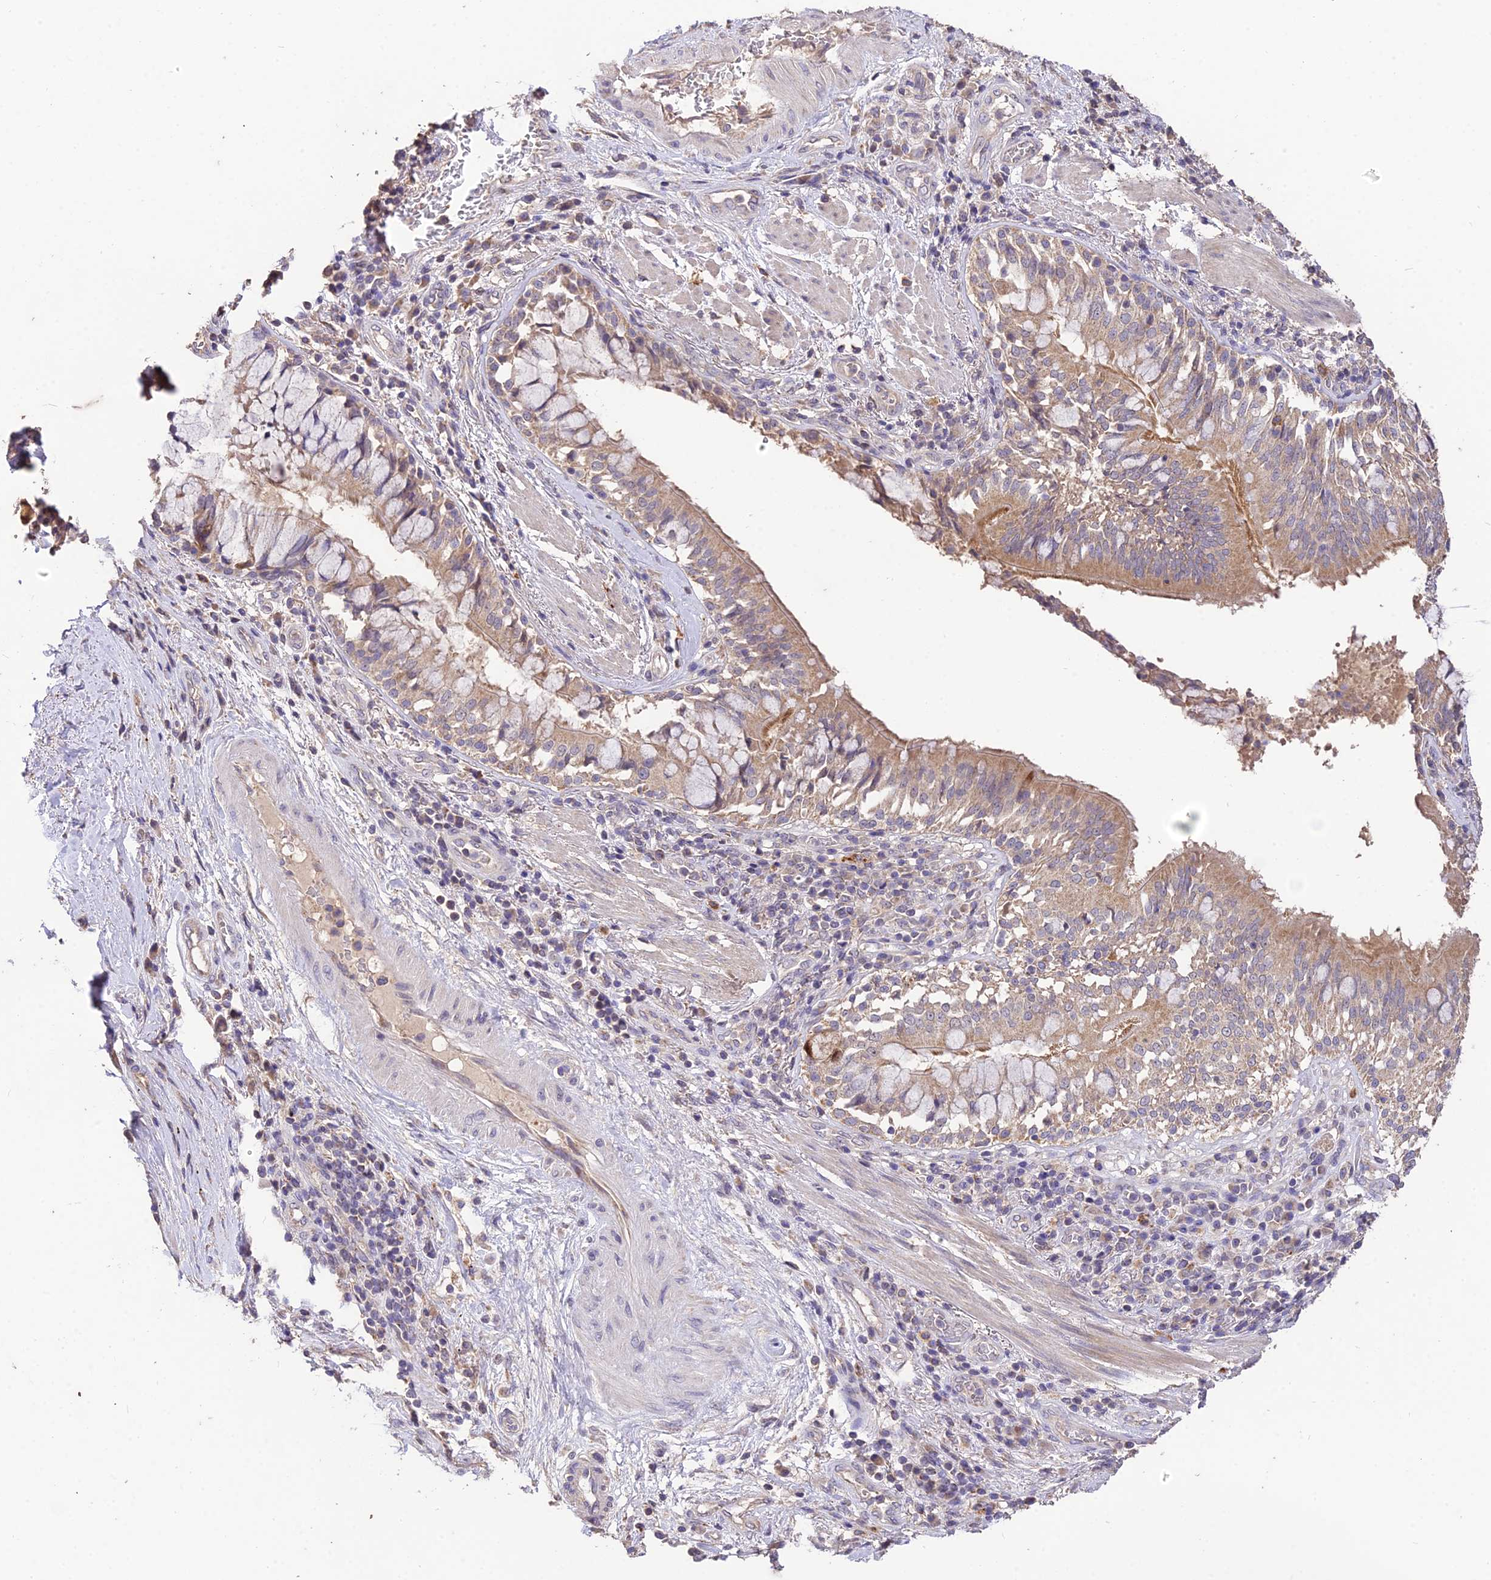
{"staining": {"intensity": "weak", "quantity": ">75%", "location": "cytoplasmic/membranous"}, "tissue": "adipose tissue", "cell_type": "Adipocytes", "image_type": "normal", "snomed": [{"axis": "morphology", "description": "Normal tissue, NOS"}, {"axis": "morphology", "description": "Squamous cell carcinoma, NOS"}, {"axis": "topography", "description": "Bronchus"}, {"axis": "topography", "description": "Lung"}], "caption": "Protein analysis of unremarkable adipose tissue demonstrates weak cytoplasmic/membranous positivity in about >75% of adipocytes. (DAB (3,3'-diaminobenzidine) IHC with brightfield microscopy, high magnification).", "gene": "SDHD", "patient": {"sex": "male", "age": 64}}